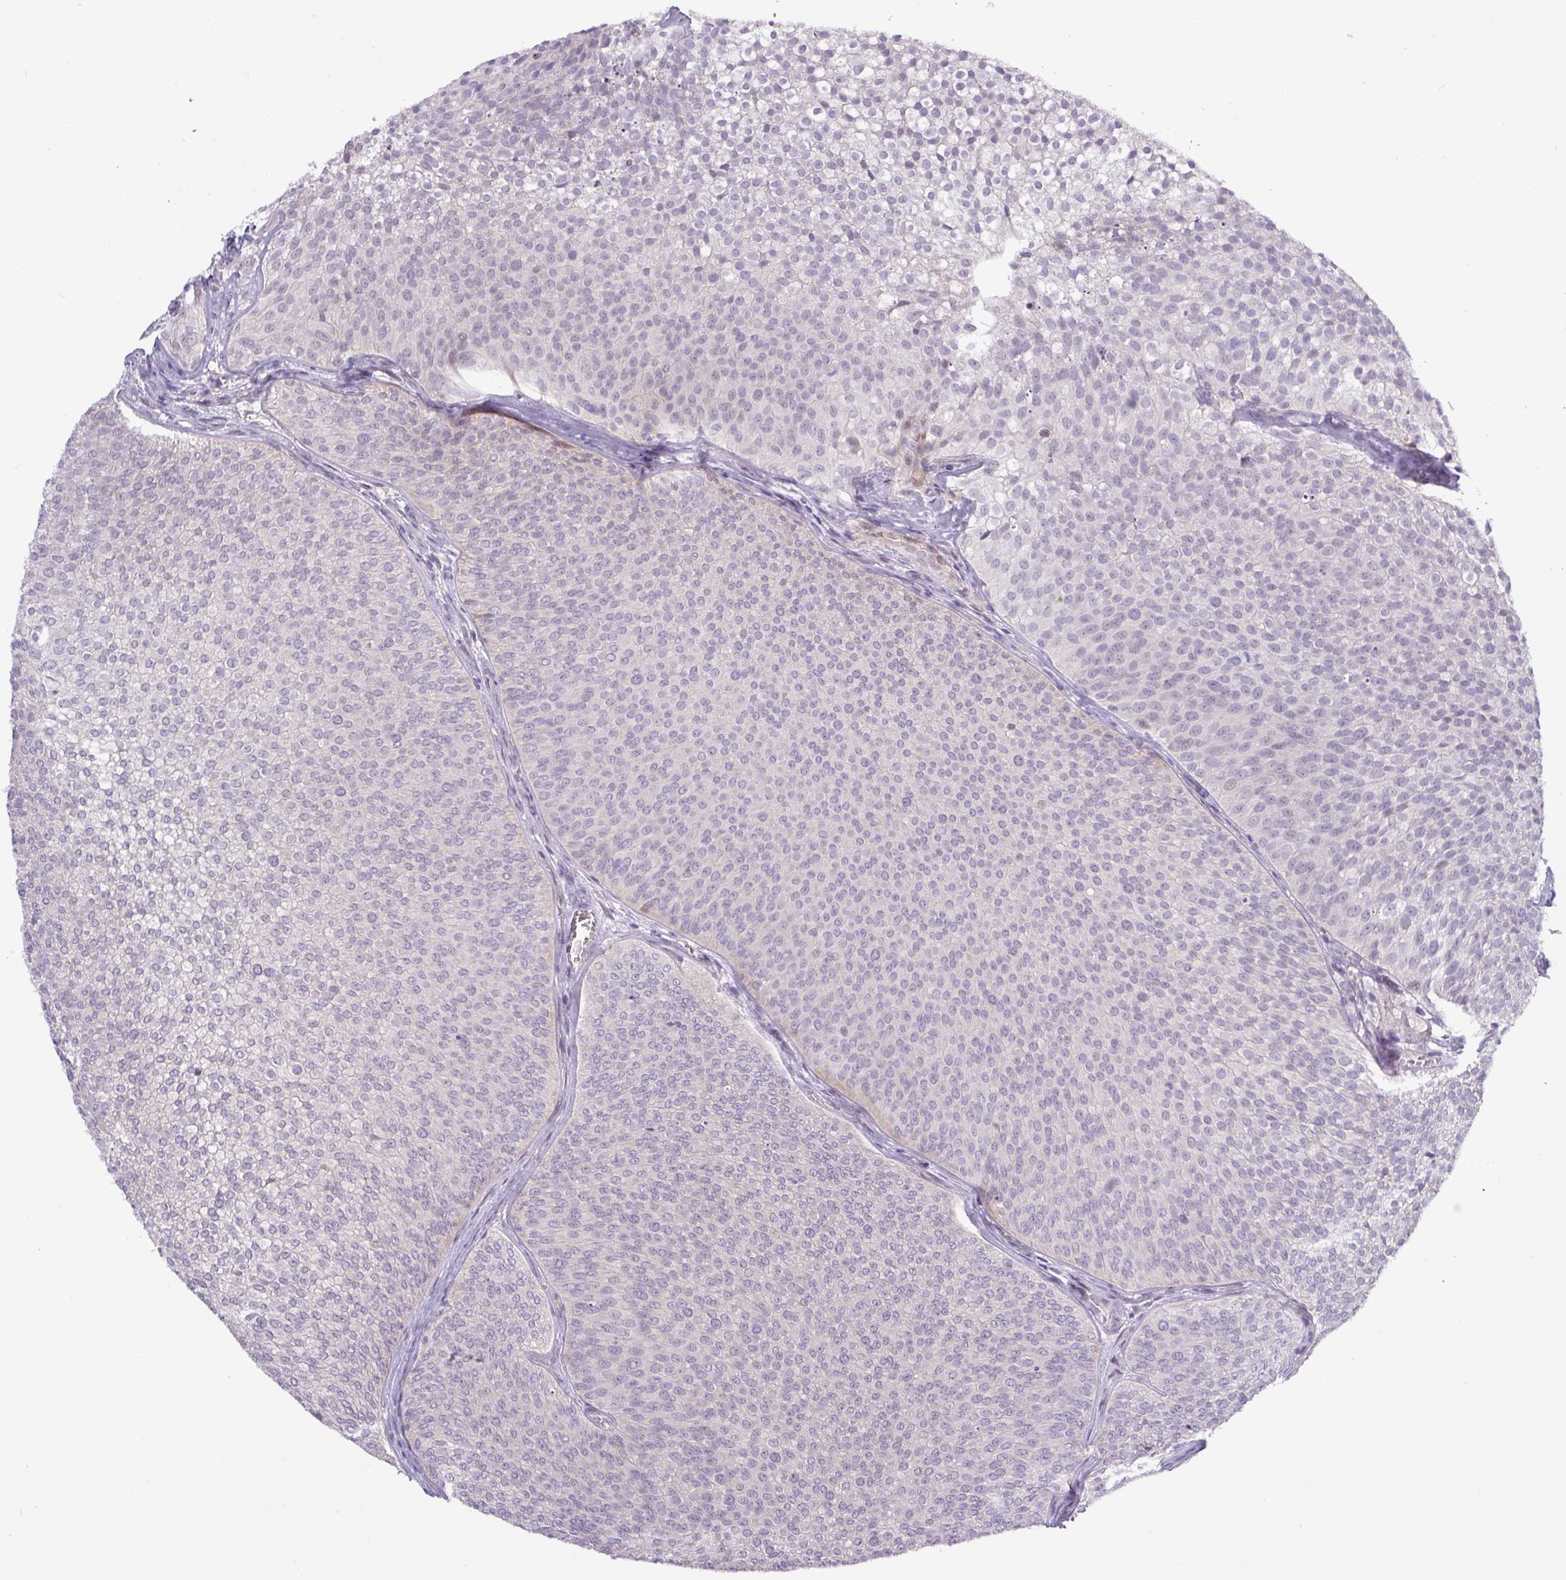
{"staining": {"intensity": "negative", "quantity": "none", "location": "none"}, "tissue": "urothelial cancer", "cell_type": "Tumor cells", "image_type": "cancer", "snomed": [{"axis": "morphology", "description": "Urothelial carcinoma, Low grade"}, {"axis": "topography", "description": "Urinary bladder"}], "caption": "DAB immunohistochemical staining of urothelial cancer displays no significant staining in tumor cells.", "gene": "RIPPLY1", "patient": {"sex": "male", "age": 91}}